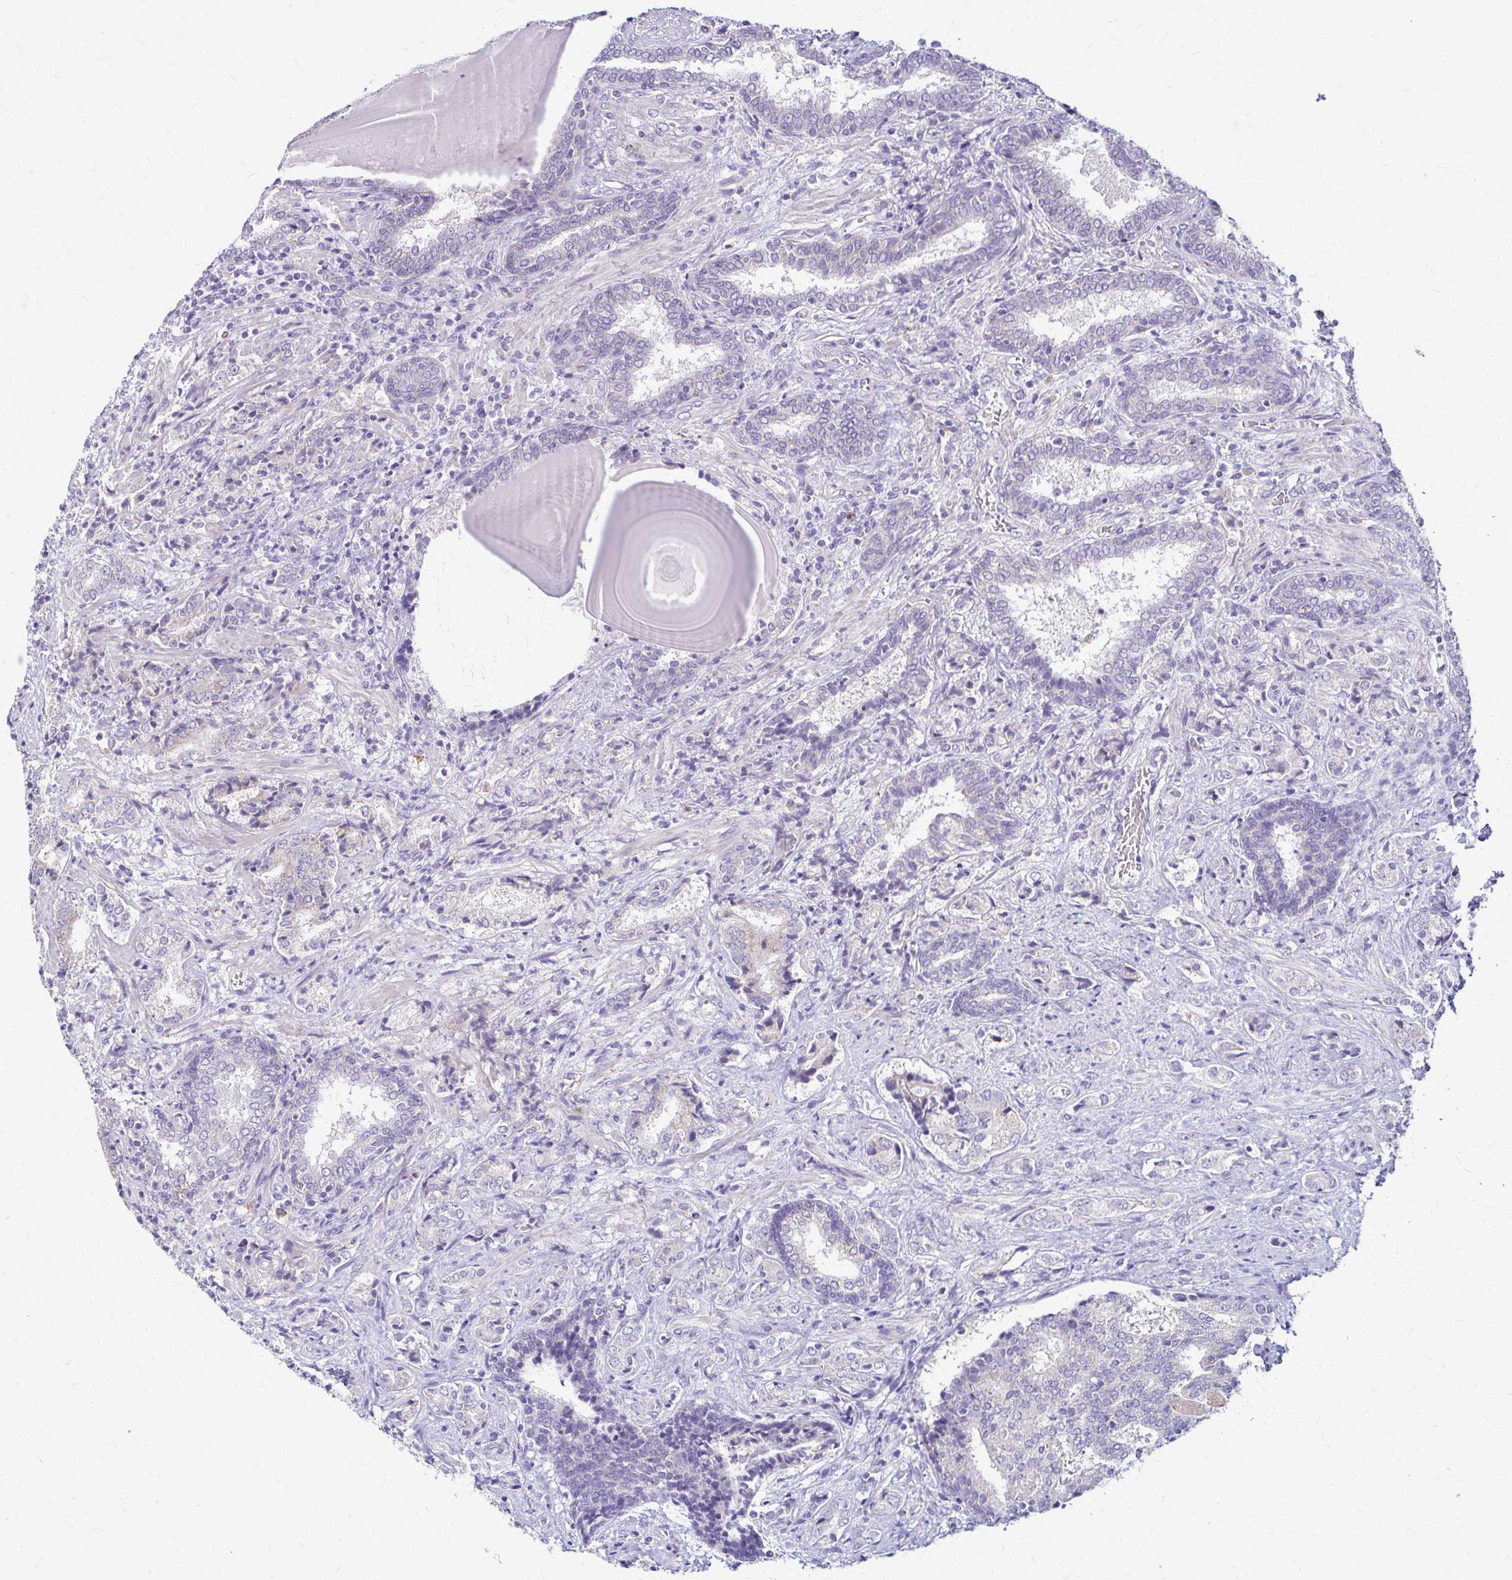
{"staining": {"intensity": "negative", "quantity": "none", "location": "none"}, "tissue": "prostate cancer", "cell_type": "Tumor cells", "image_type": "cancer", "snomed": [{"axis": "morphology", "description": "Adenocarcinoma, High grade"}, {"axis": "topography", "description": "Prostate"}], "caption": "The immunohistochemistry histopathology image has no significant positivity in tumor cells of prostate adenocarcinoma (high-grade) tissue.", "gene": "SAMD13", "patient": {"sex": "male", "age": 62}}